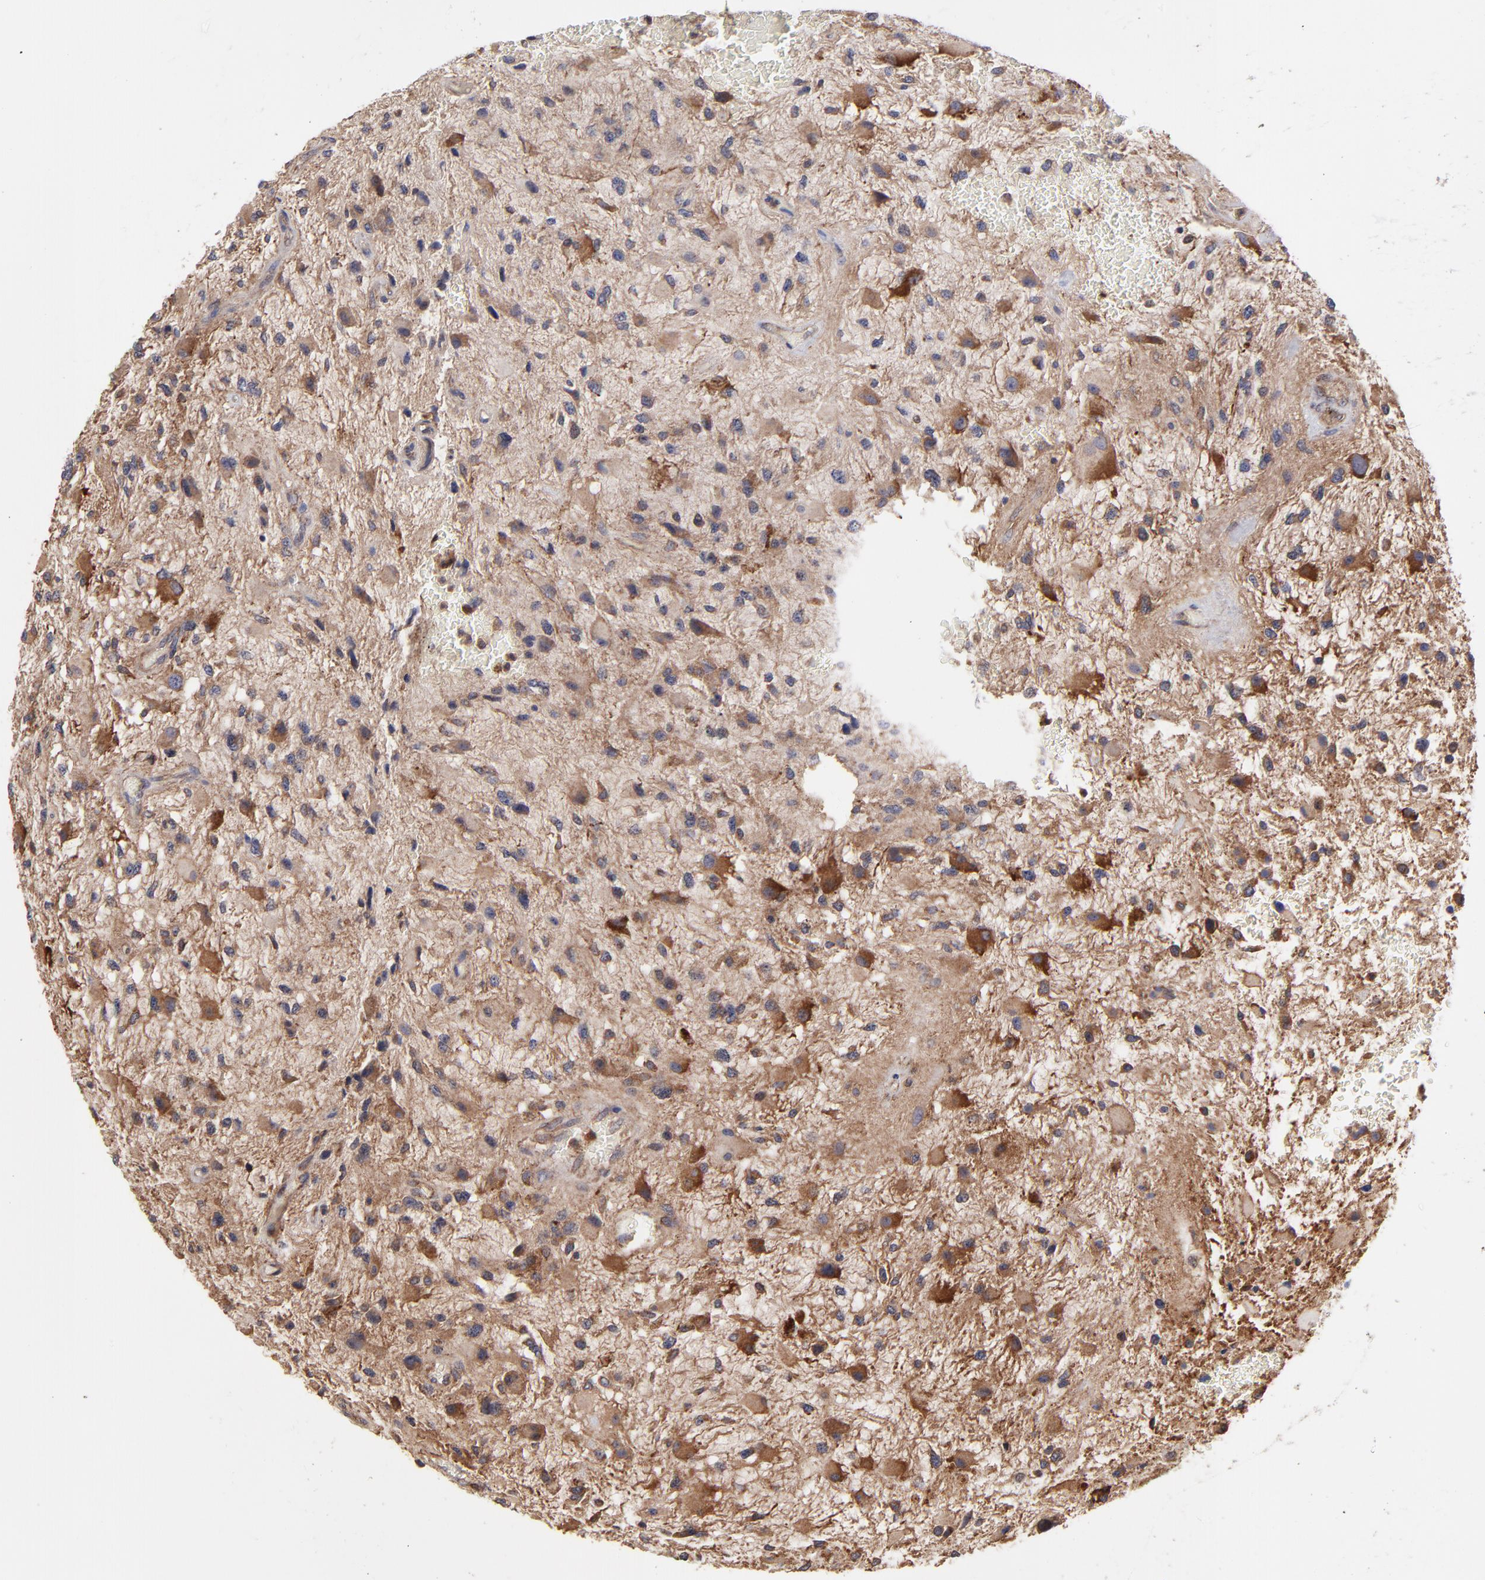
{"staining": {"intensity": "strong", "quantity": ">75%", "location": "cytoplasmic/membranous"}, "tissue": "glioma", "cell_type": "Tumor cells", "image_type": "cancer", "snomed": [{"axis": "morphology", "description": "Glioma, malignant, High grade"}, {"axis": "topography", "description": "Brain"}], "caption": "A photomicrograph of human glioma stained for a protein exhibits strong cytoplasmic/membranous brown staining in tumor cells. Using DAB (3,3'-diaminobenzidine) (brown) and hematoxylin (blue) stains, captured at high magnification using brightfield microscopy.", "gene": "PFKM", "patient": {"sex": "female", "age": 60}}